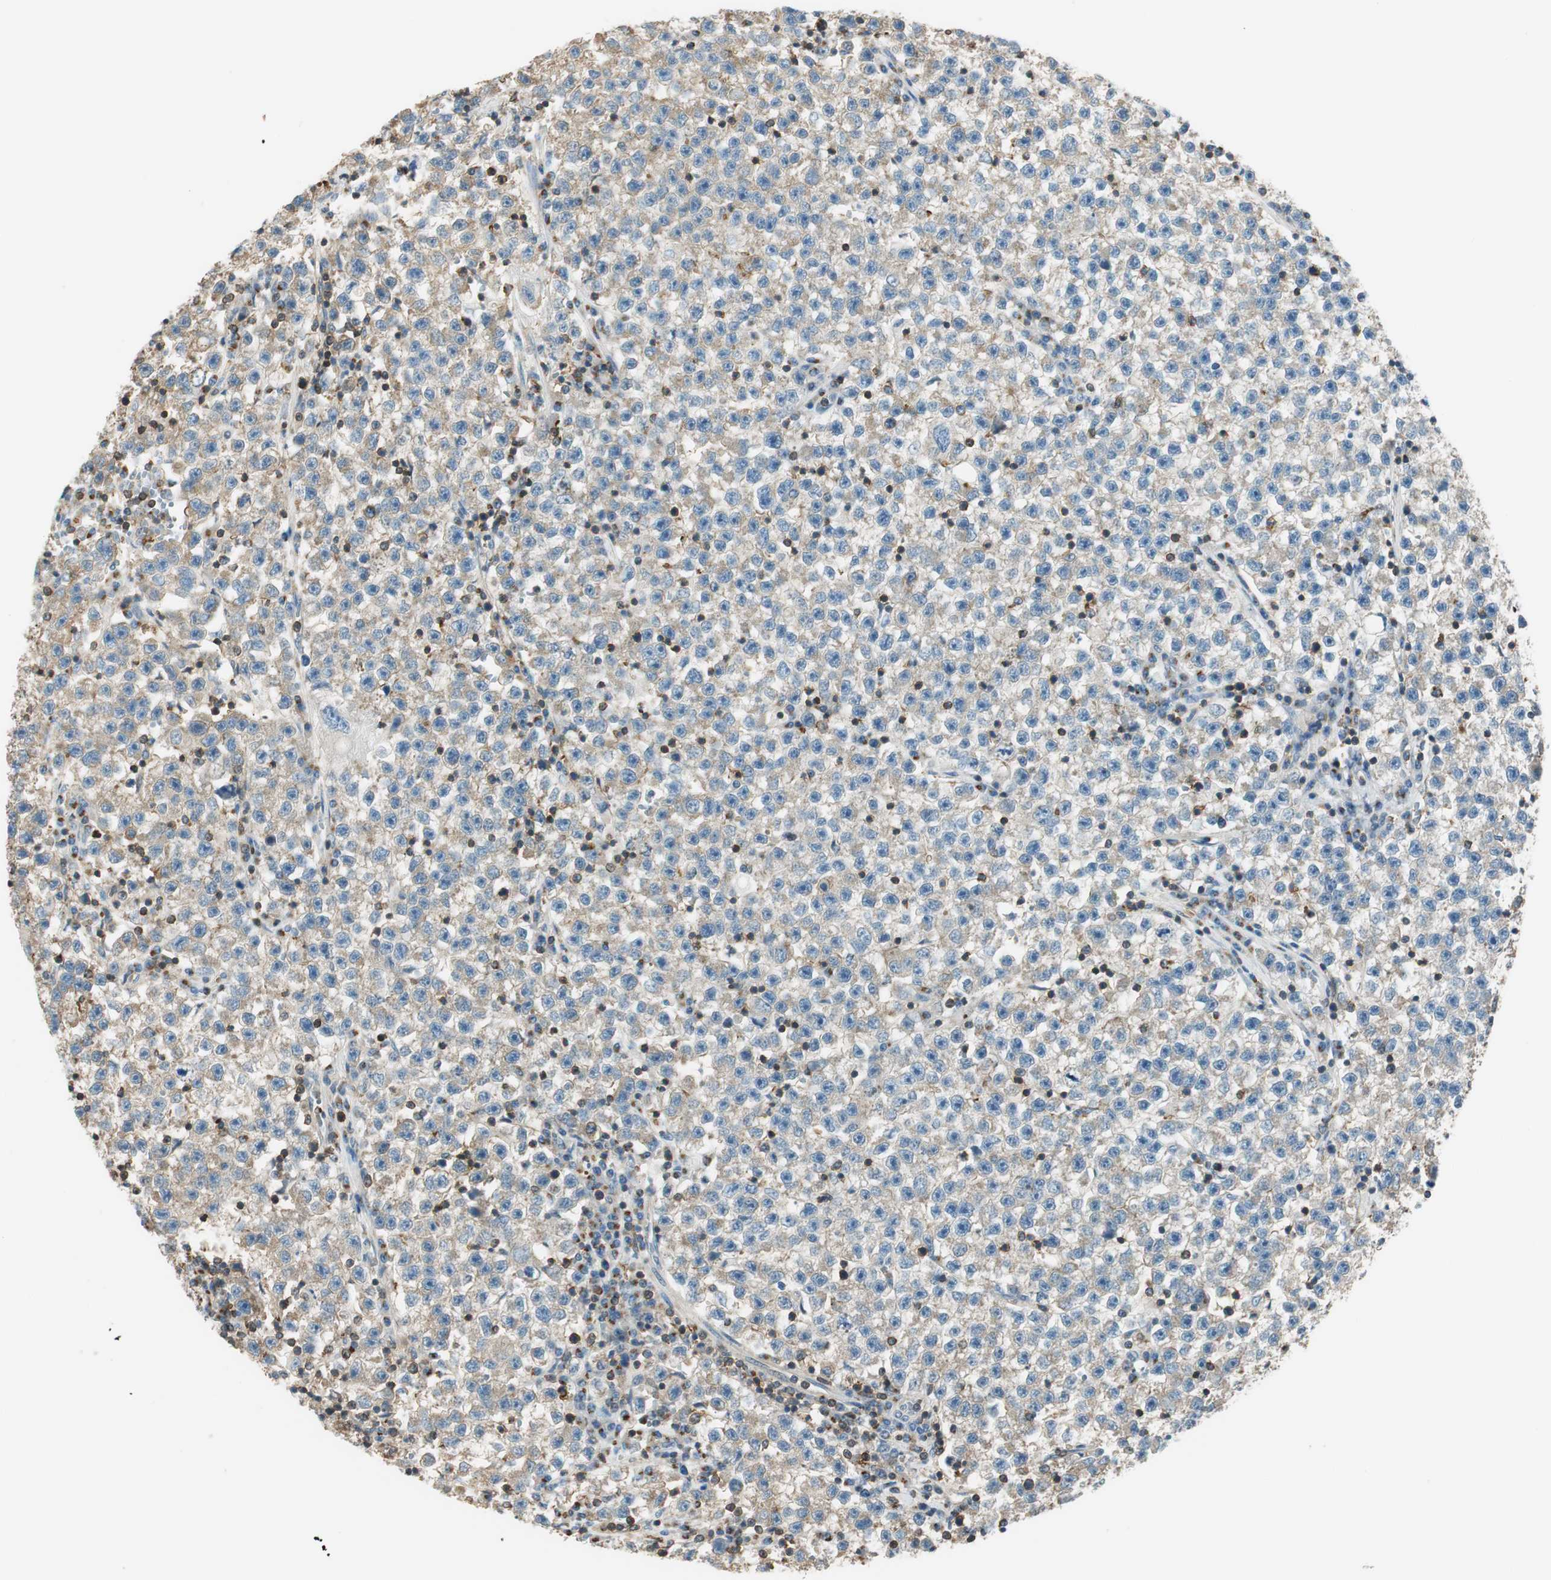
{"staining": {"intensity": "weak", "quantity": ">75%", "location": "cytoplasmic/membranous"}, "tissue": "testis cancer", "cell_type": "Tumor cells", "image_type": "cancer", "snomed": [{"axis": "morphology", "description": "Seminoma, NOS"}, {"axis": "topography", "description": "Testis"}], "caption": "Protein staining of seminoma (testis) tissue shows weak cytoplasmic/membranous staining in approximately >75% of tumor cells. The staining was performed using DAB (3,3'-diaminobenzidine) to visualize the protein expression in brown, while the nuclei were stained in blue with hematoxylin (Magnification: 20x).", "gene": "PI4K2B", "patient": {"sex": "male", "age": 22}}